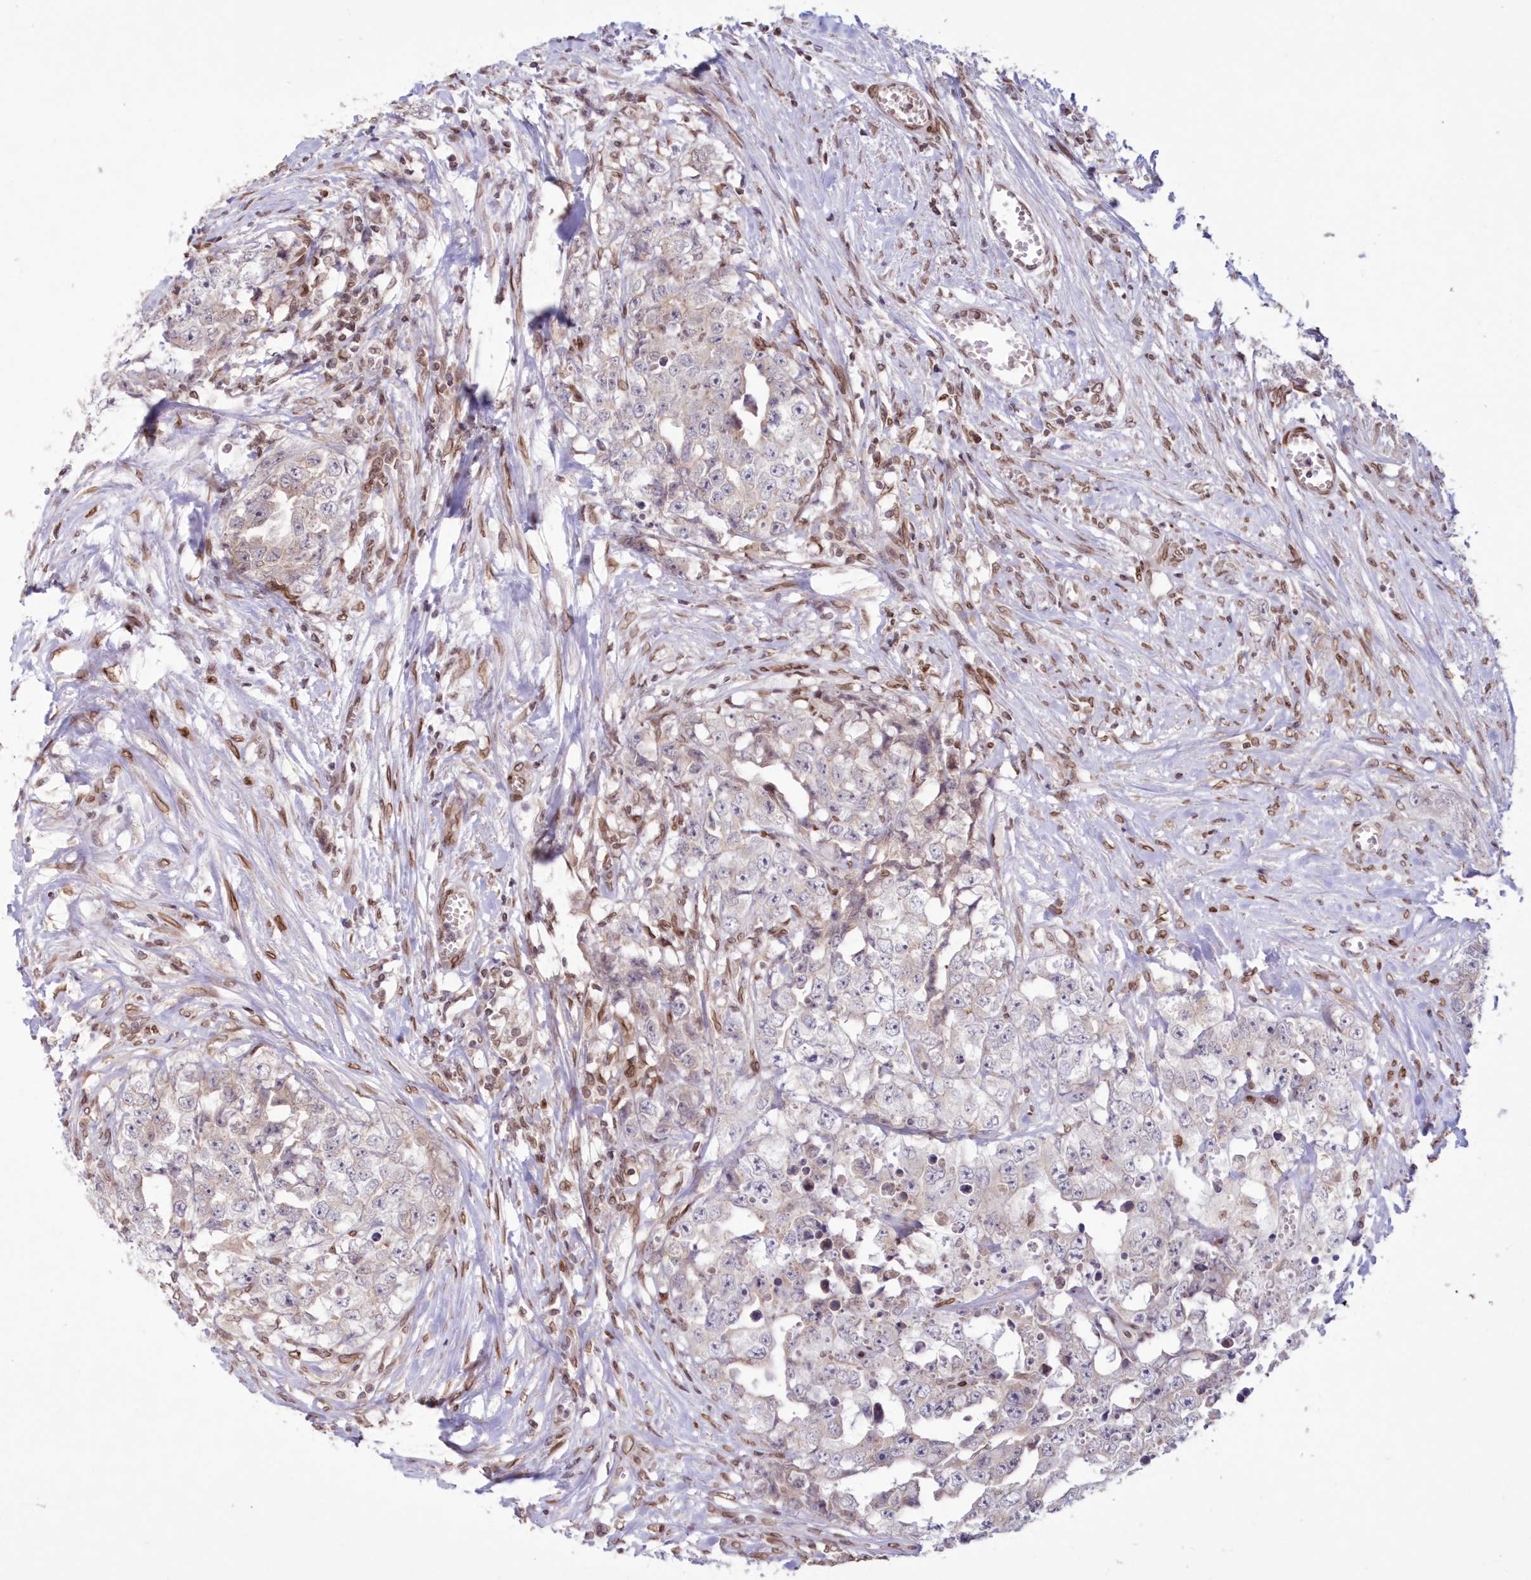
{"staining": {"intensity": "negative", "quantity": "none", "location": "none"}, "tissue": "testis cancer", "cell_type": "Tumor cells", "image_type": "cancer", "snomed": [{"axis": "morphology", "description": "Seminoma, NOS"}, {"axis": "morphology", "description": "Carcinoma, Embryonal, NOS"}, {"axis": "topography", "description": "Testis"}], "caption": "High magnification brightfield microscopy of embryonal carcinoma (testis) stained with DAB (3,3'-diaminobenzidine) (brown) and counterstained with hematoxylin (blue): tumor cells show no significant expression.", "gene": "DNAJC27", "patient": {"sex": "male", "age": 43}}